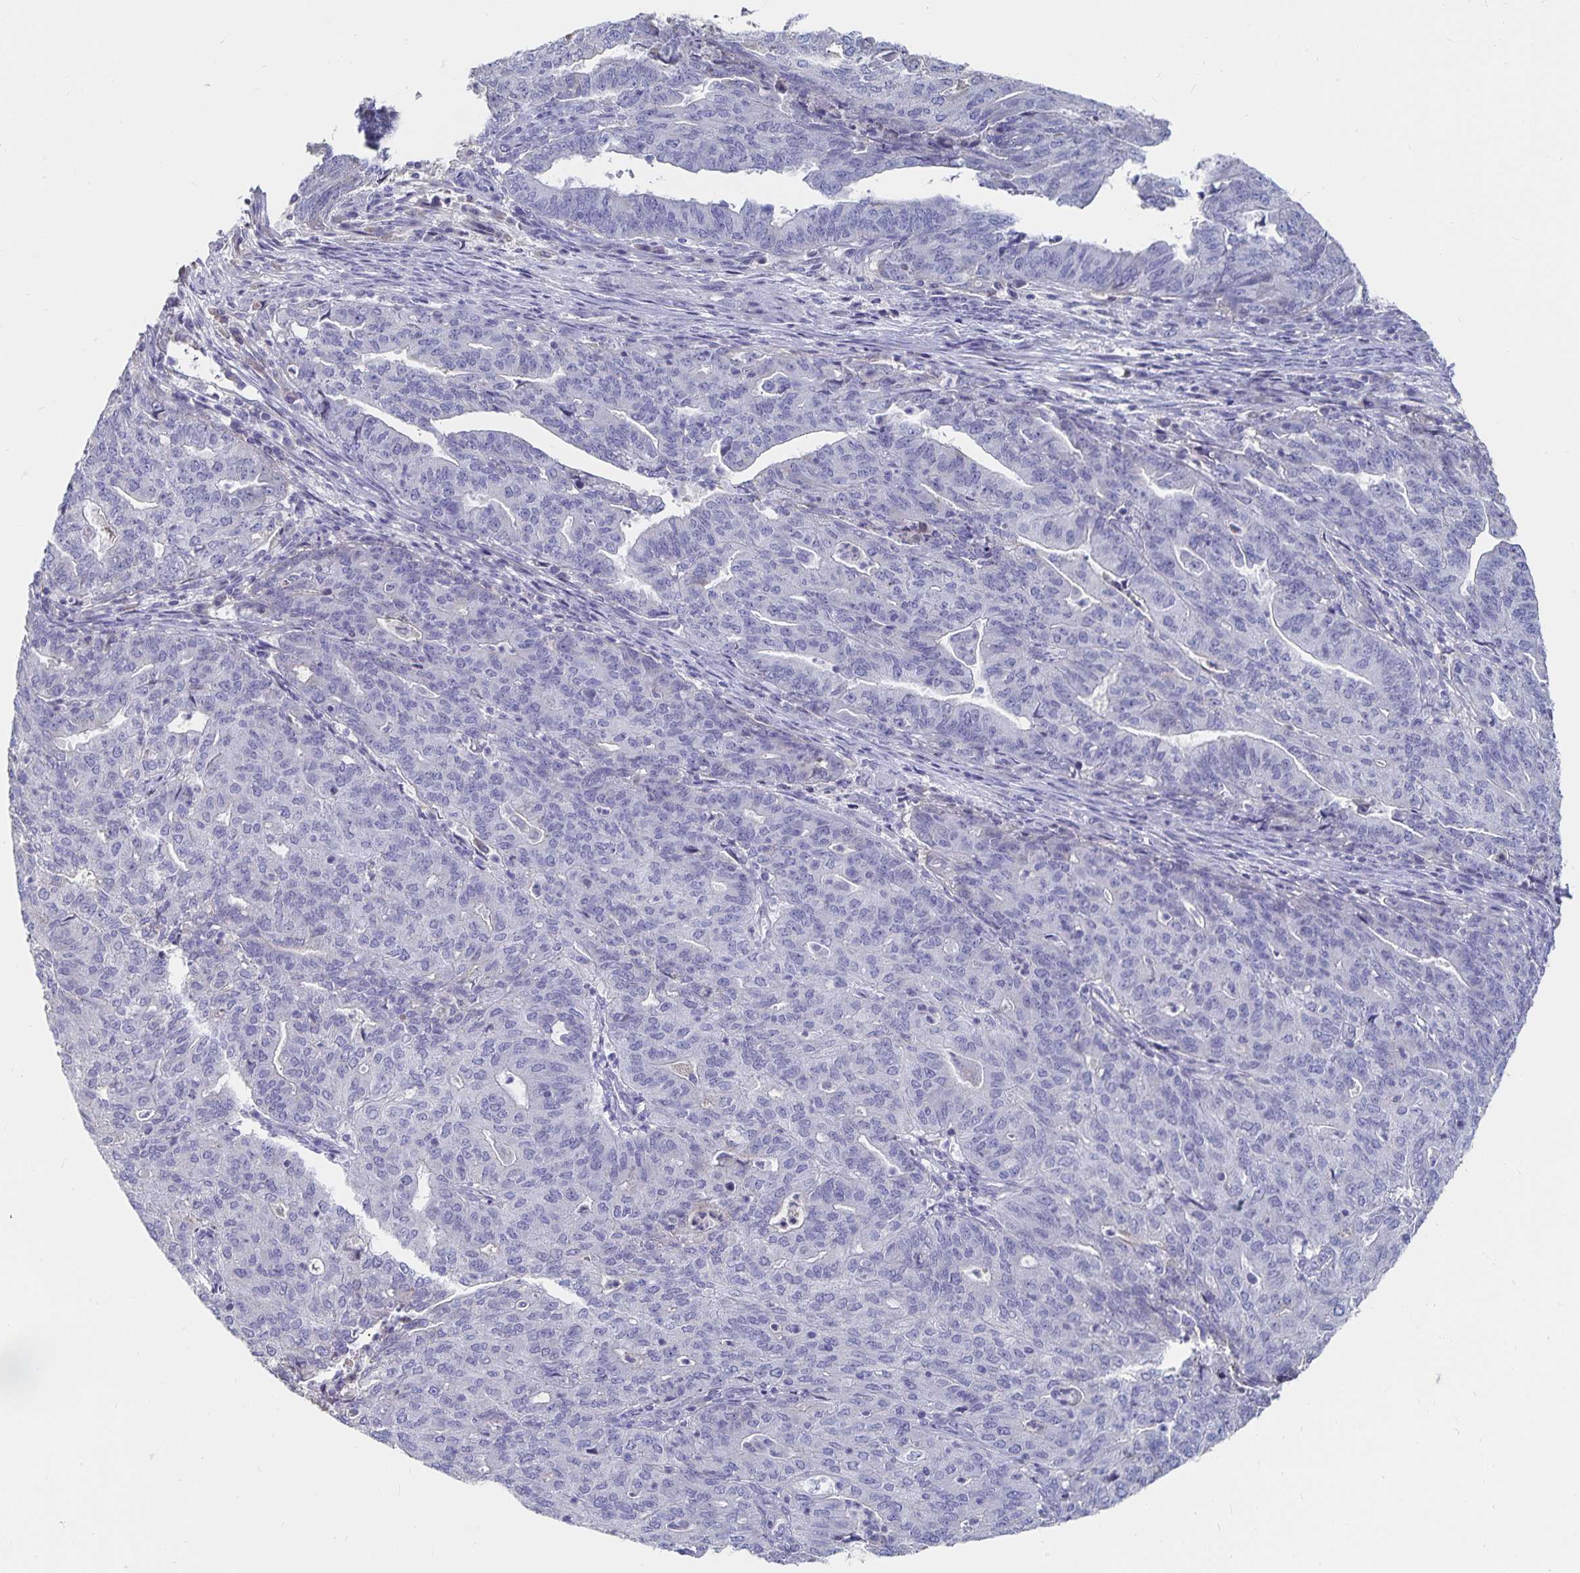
{"staining": {"intensity": "negative", "quantity": "none", "location": "none"}, "tissue": "endometrial cancer", "cell_type": "Tumor cells", "image_type": "cancer", "snomed": [{"axis": "morphology", "description": "Adenocarcinoma, NOS"}, {"axis": "topography", "description": "Endometrium"}], "caption": "Image shows no protein staining in tumor cells of endometrial adenocarcinoma tissue. Nuclei are stained in blue.", "gene": "CFAP69", "patient": {"sex": "female", "age": 82}}